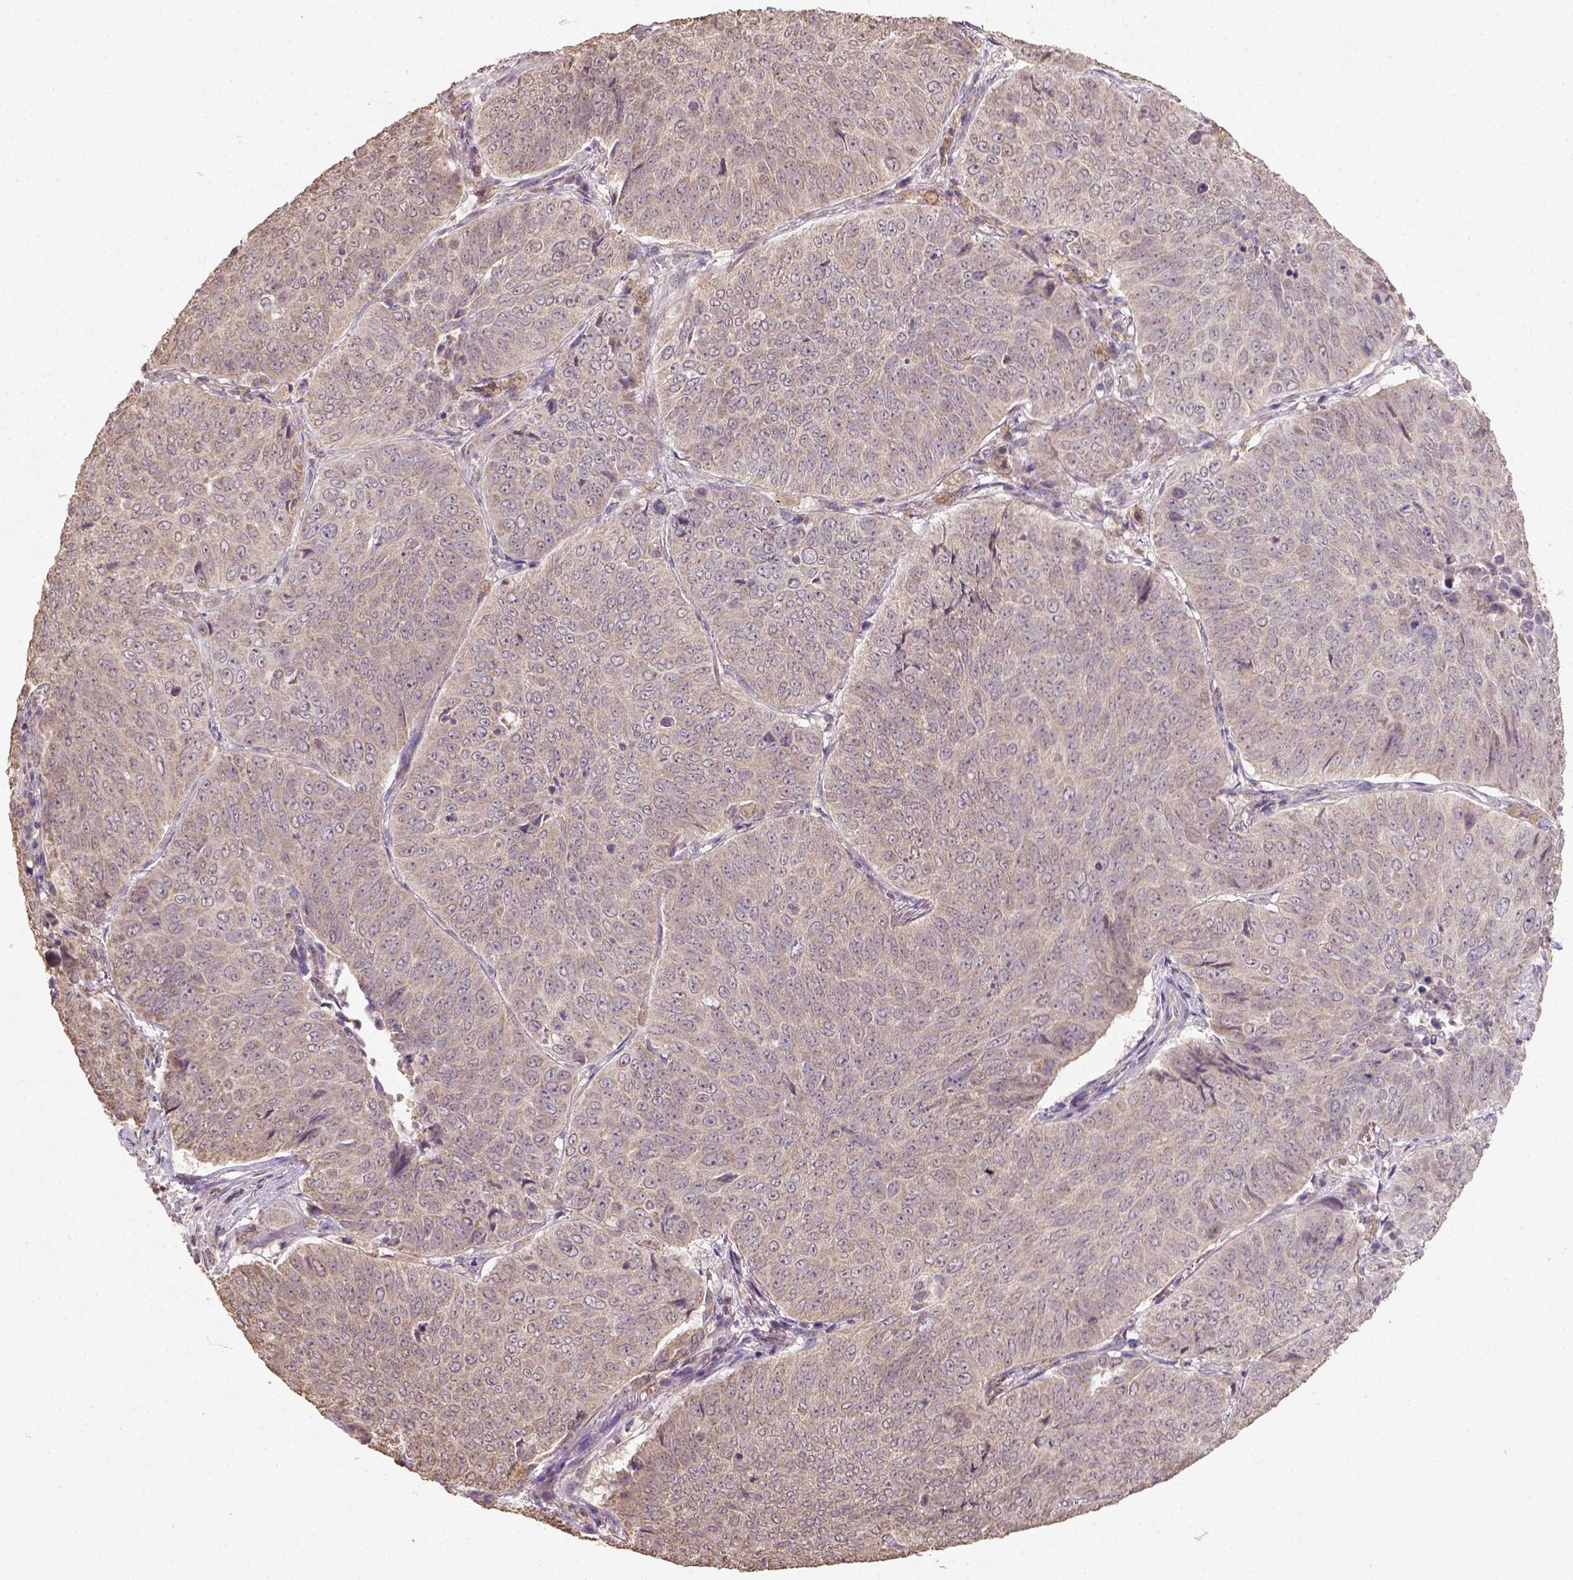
{"staining": {"intensity": "weak", "quantity": ">75%", "location": "cytoplasmic/membranous"}, "tissue": "lung cancer", "cell_type": "Tumor cells", "image_type": "cancer", "snomed": [{"axis": "morphology", "description": "Normal tissue, NOS"}, {"axis": "morphology", "description": "Squamous cell carcinoma, NOS"}, {"axis": "topography", "description": "Bronchus"}, {"axis": "topography", "description": "Lung"}], "caption": "The image demonstrates a brown stain indicating the presence of a protein in the cytoplasmic/membranous of tumor cells in squamous cell carcinoma (lung).", "gene": "NUDT10", "patient": {"sex": "male", "age": 64}}